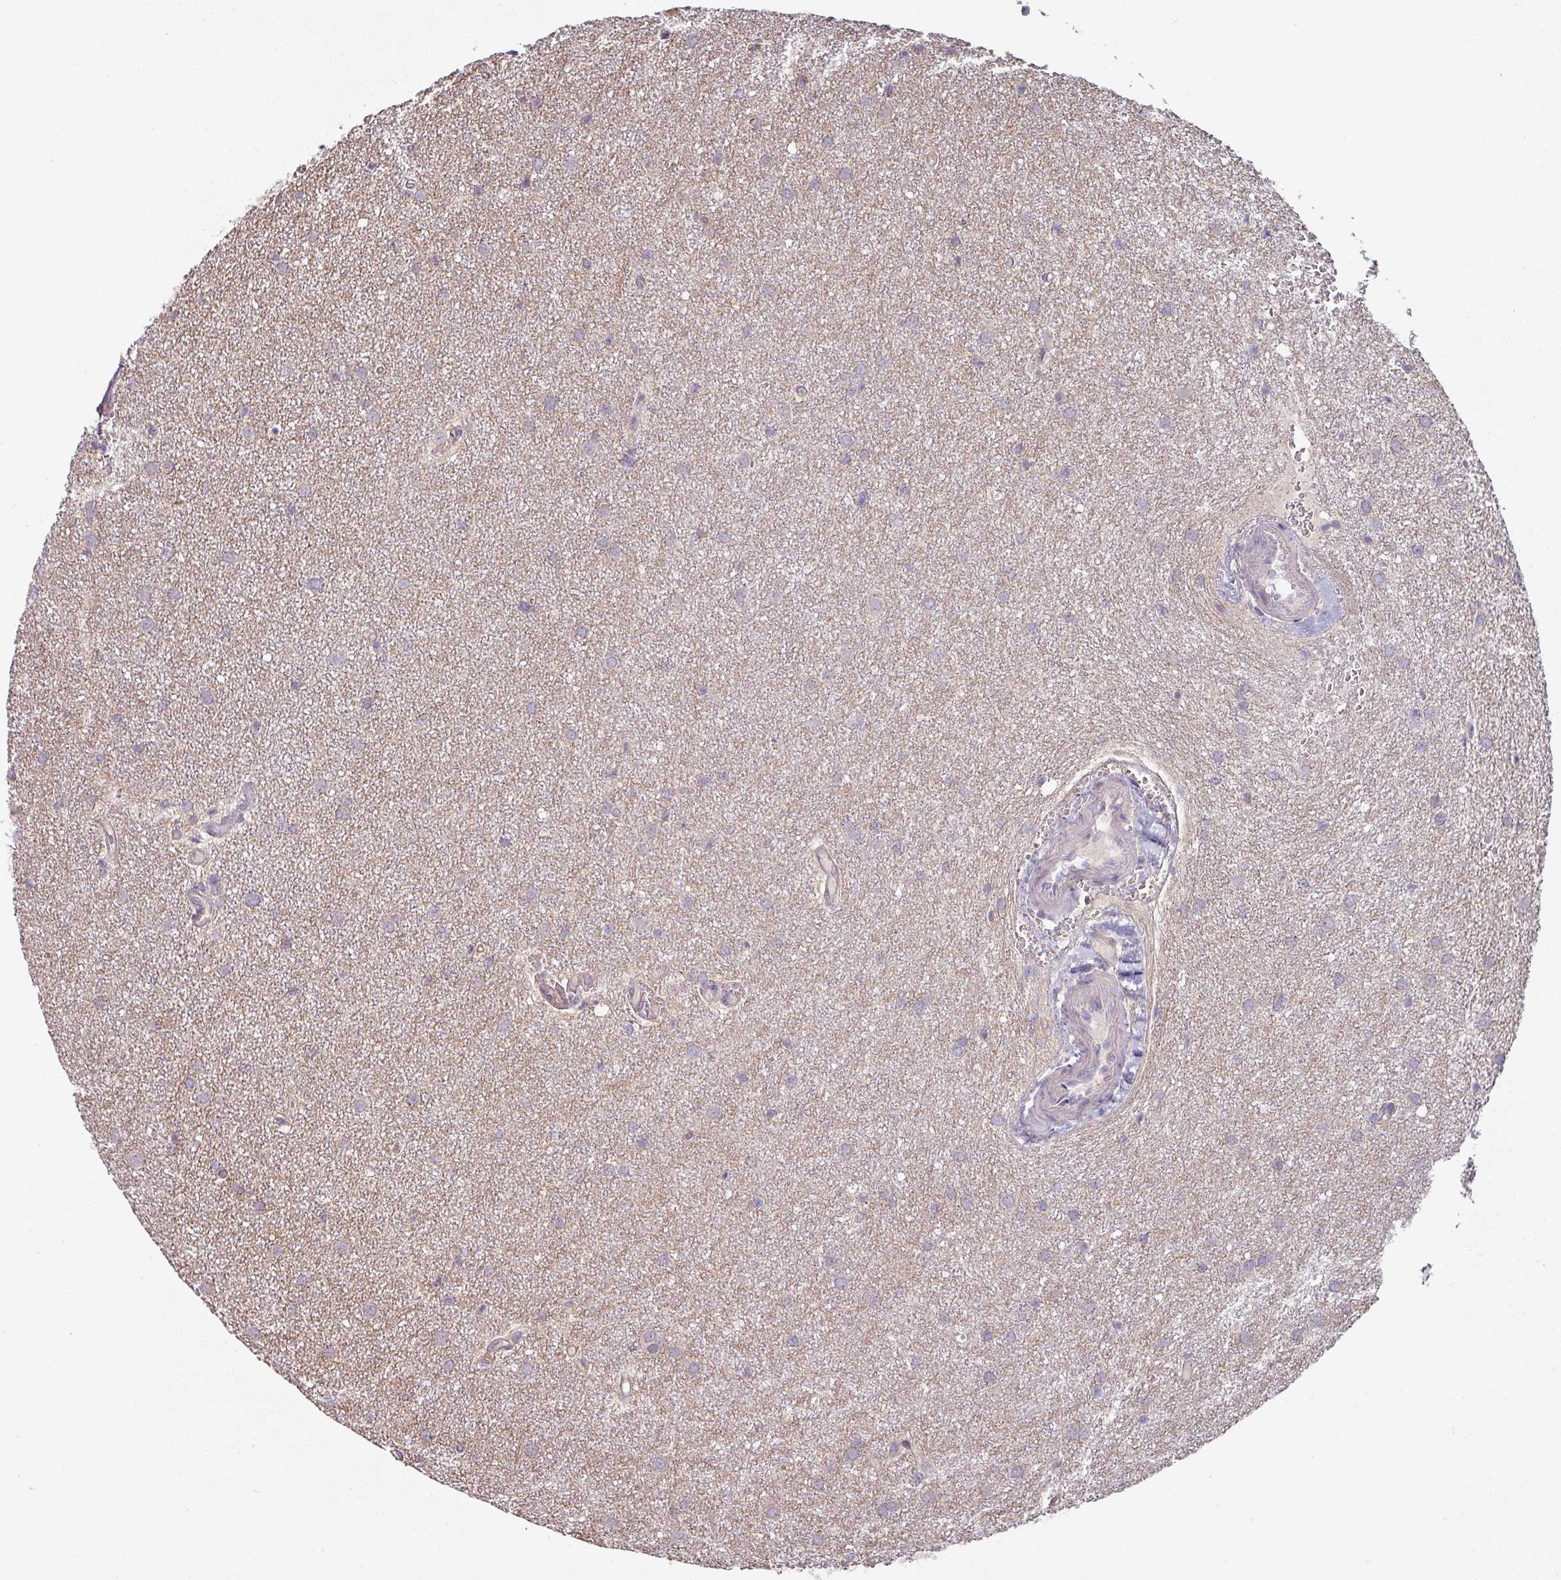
{"staining": {"intensity": "negative", "quantity": "none", "location": "none"}, "tissue": "glioma", "cell_type": "Tumor cells", "image_type": "cancer", "snomed": [{"axis": "morphology", "description": "Glioma, malignant, Low grade"}, {"axis": "topography", "description": "Cerebellum"}], "caption": "An image of human malignant glioma (low-grade) is negative for staining in tumor cells. (Brightfield microscopy of DAB (3,3'-diaminobenzidine) IHC at high magnification).", "gene": "PLEKHJ1", "patient": {"sex": "female", "age": 5}}